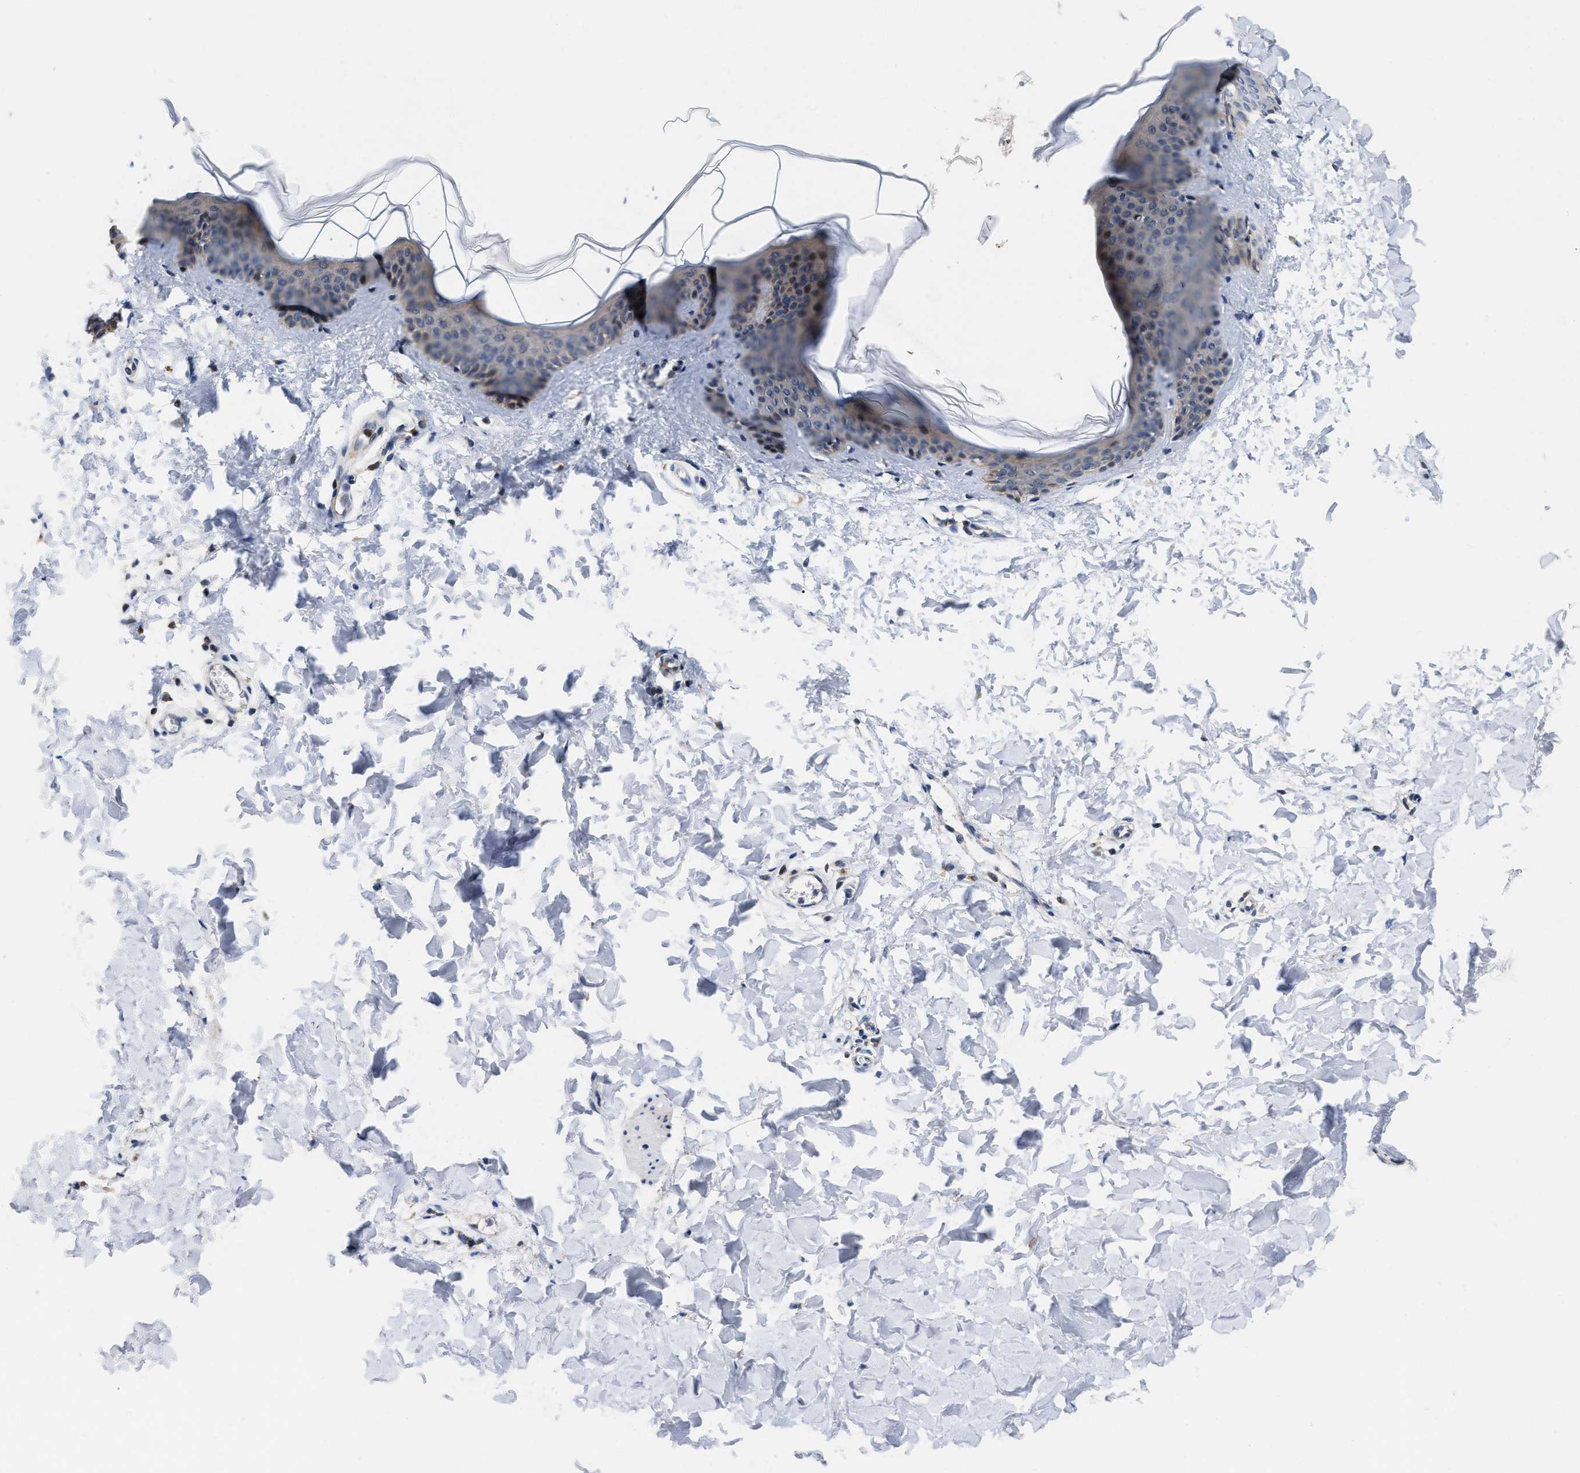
{"staining": {"intensity": "moderate", "quantity": ">75%", "location": "cytoplasmic/membranous"}, "tissue": "skin", "cell_type": "Fibroblasts", "image_type": "normal", "snomed": [{"axis": "morphology", "description": "Normal tissue, NOS"}, {"axis": "topography", "description": "Skin"}], "caption": "High-power microscopy captured an IHC photomicrograph of normal skin, revealing moderate cytoplasmic/membranous staining in about >75% of fibroblasts.", "gene": "SCYL2", "patient": {"sex": "female", "age": 17}}